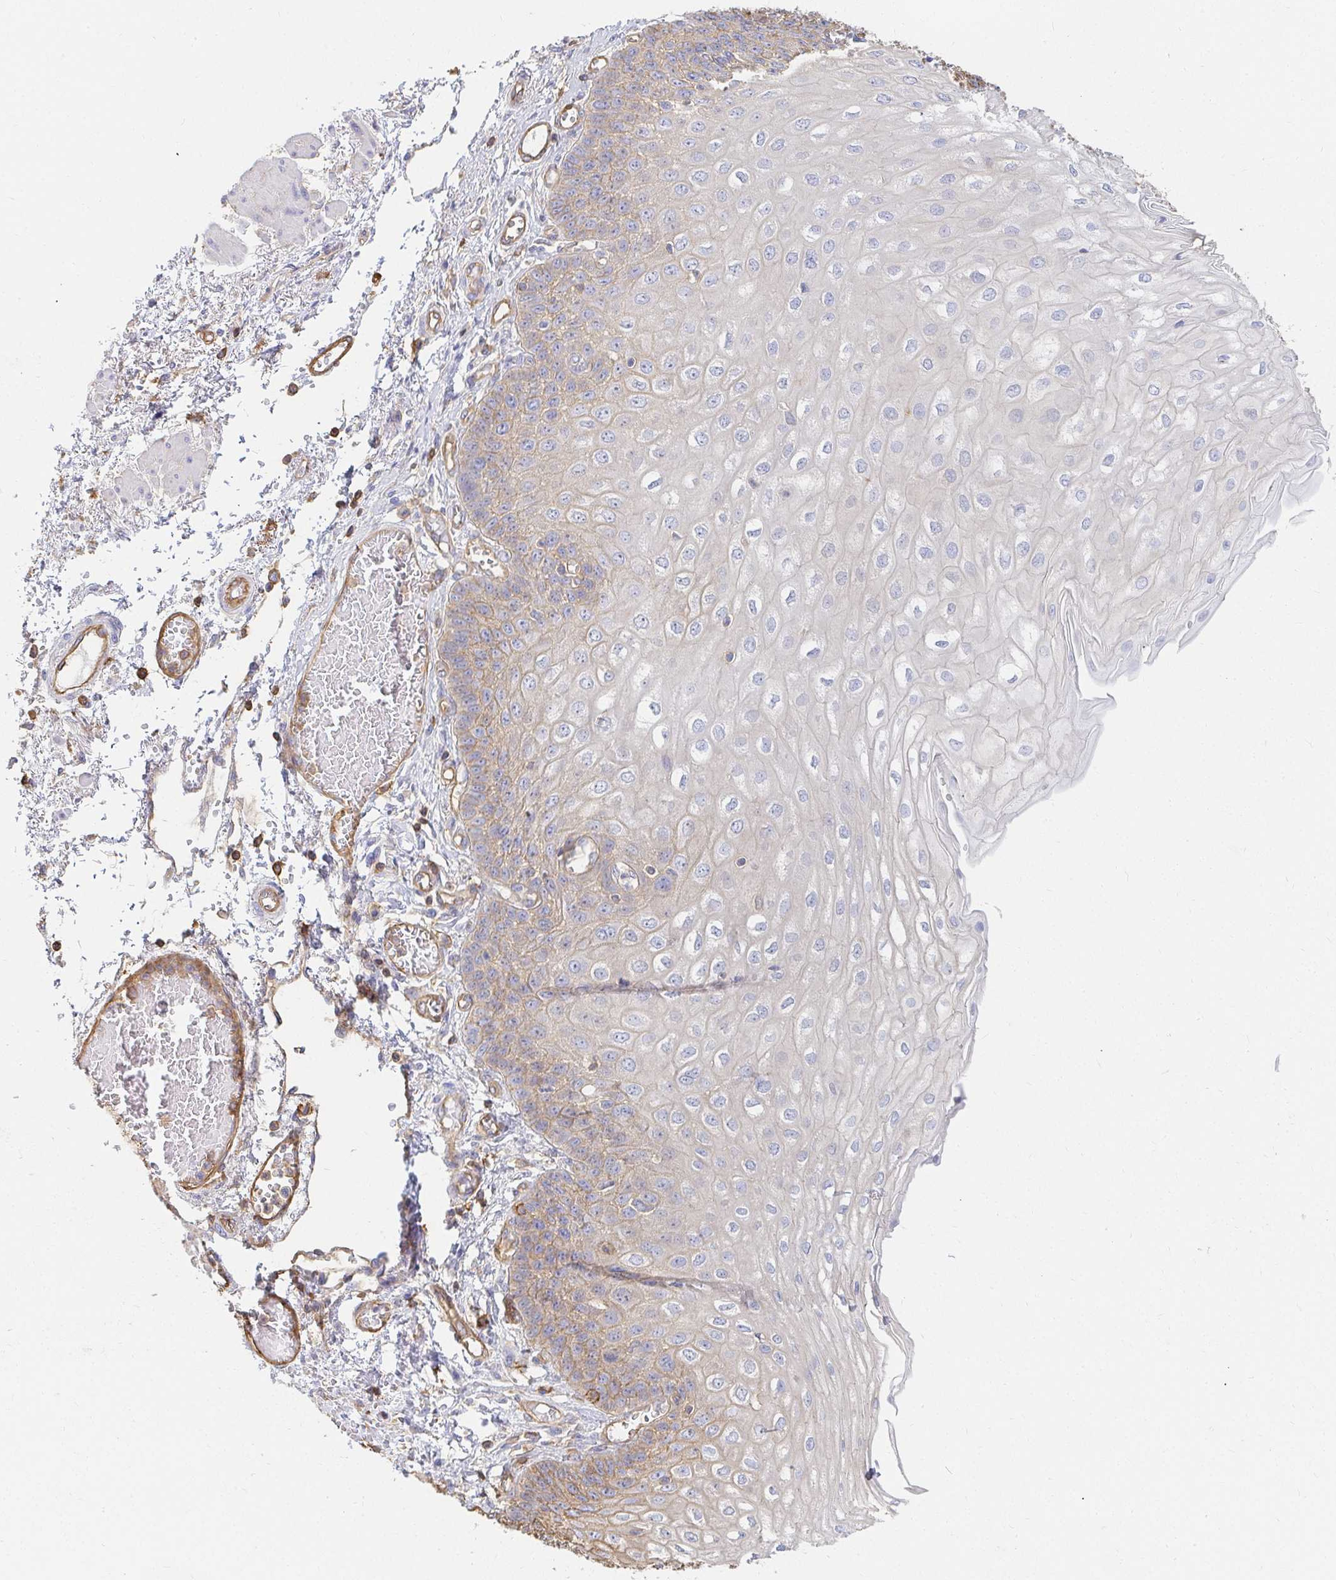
{"staining": {"intensity": "weak", "quantity": "25%-75%", "location": "cytoplasmic/membranous"}, "tissue": "esophagus", "cell_type": "Squamous epithelial cells", "image_type": "normal", "snomed": [{"axis": "morphology", "description": "Normal tissue, NOS"}, {"axis": "morphology", "description": "Adenocarcinoma, NOS"}, {"axis": "topography", "description": "Esophagus"}], "caption": "Immunohistochemistry photomicrograph of unremarkable esophagus stained for a protein (brown), which reveals low levels of weak cytoplasmic/membranous staining in about 25%-75% of squamous epithelial cells.", "gene": "TSPAN19", "patient": {"sex": "male", "age": 81}}